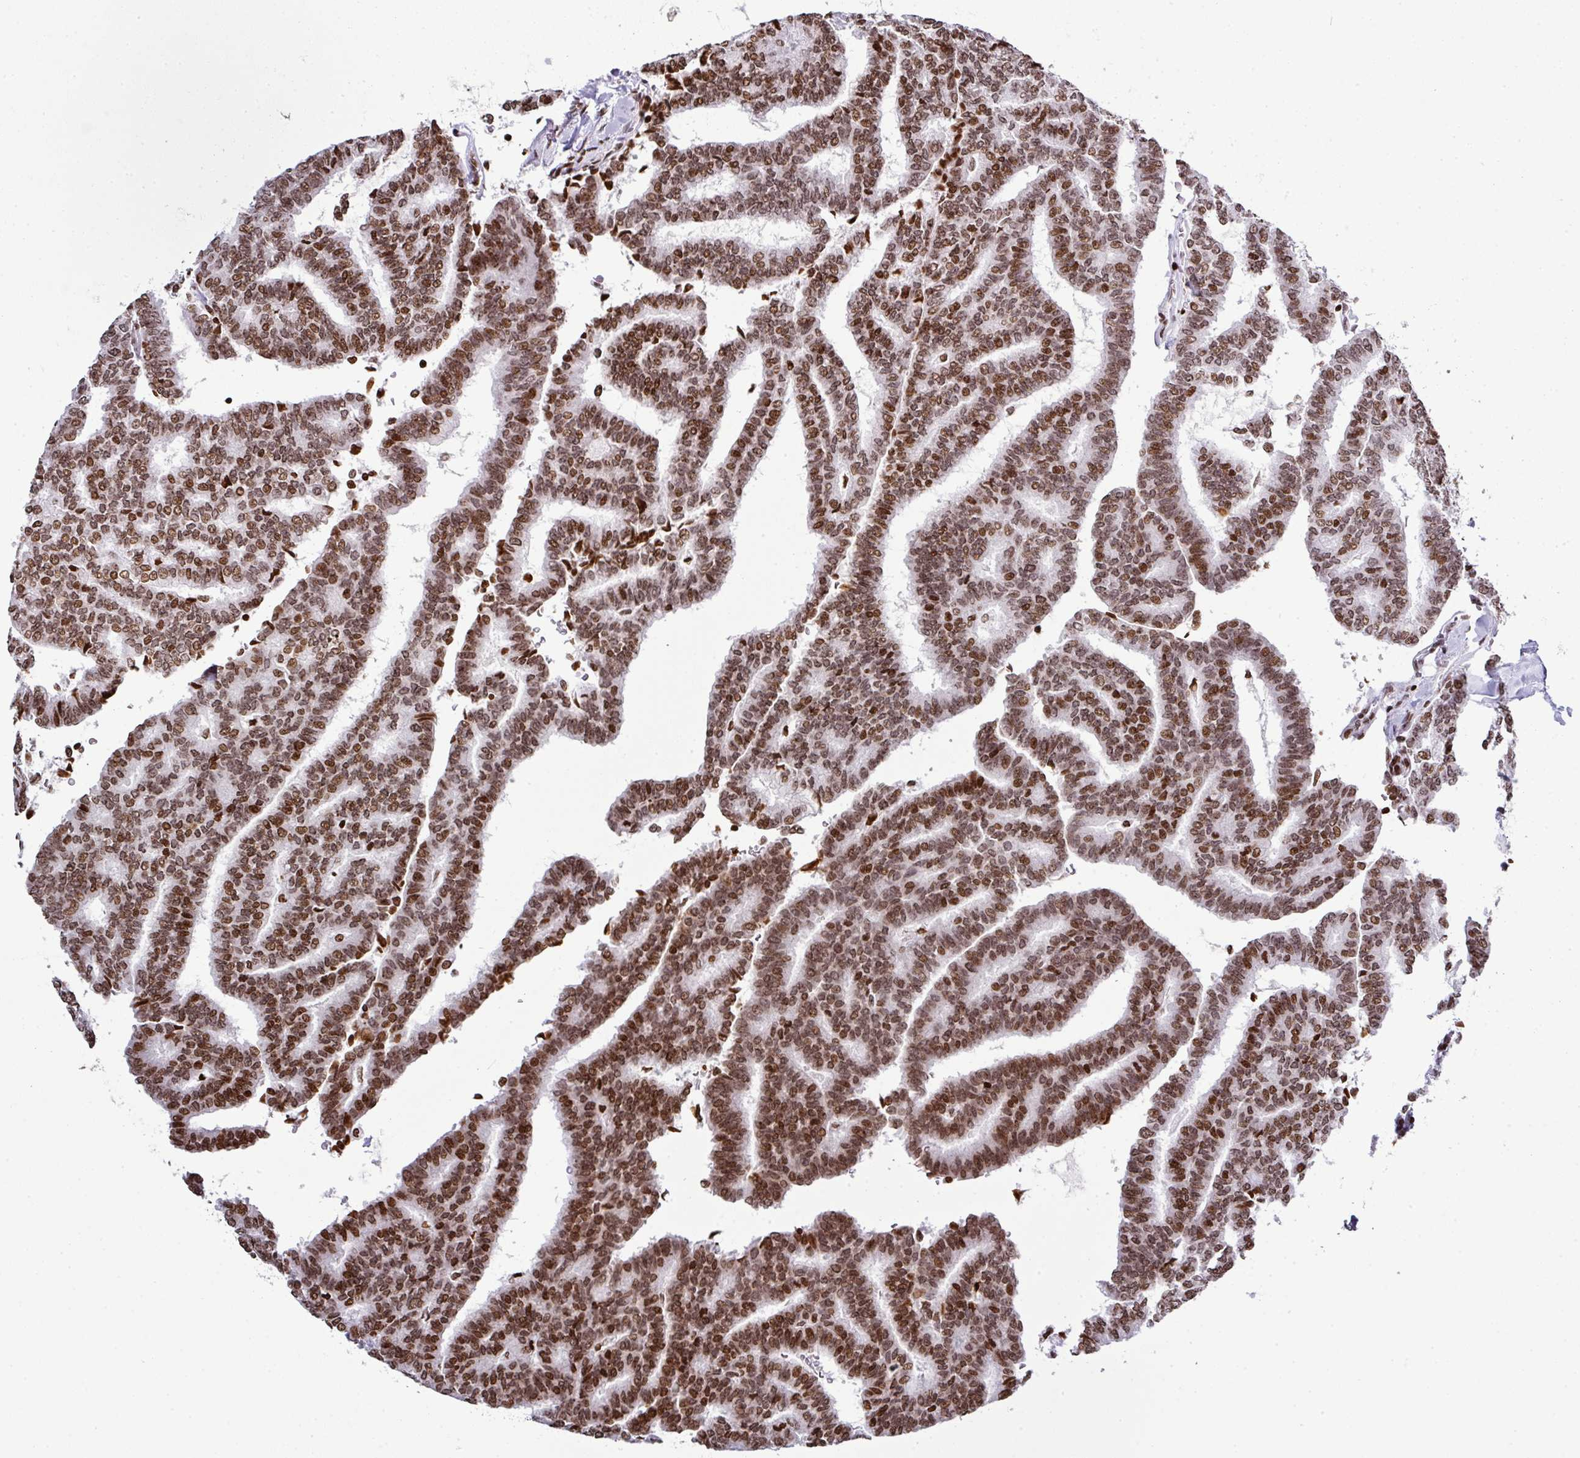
{"staining": {"intensity": "moderate", "quantity": ">75%", "location": "nuclear"}, "tissue": "thyroid cancer", "cell_type": "Tumor cells", "image_type": "cancer", "snomed": [{"axis": "morphology", "description": "Papillary adenocarcinoma, NOS"}, {"axis": "topography", "description": "Thyroid gland"}], "caption": "Papillary adenocarcinoma (thyroid) stained with a brown dye shows moderate nuclear positive expression in about >75% of tumor cells.", "gene": "RASL11A", "patient": {"sex": "female", "age": 35}}